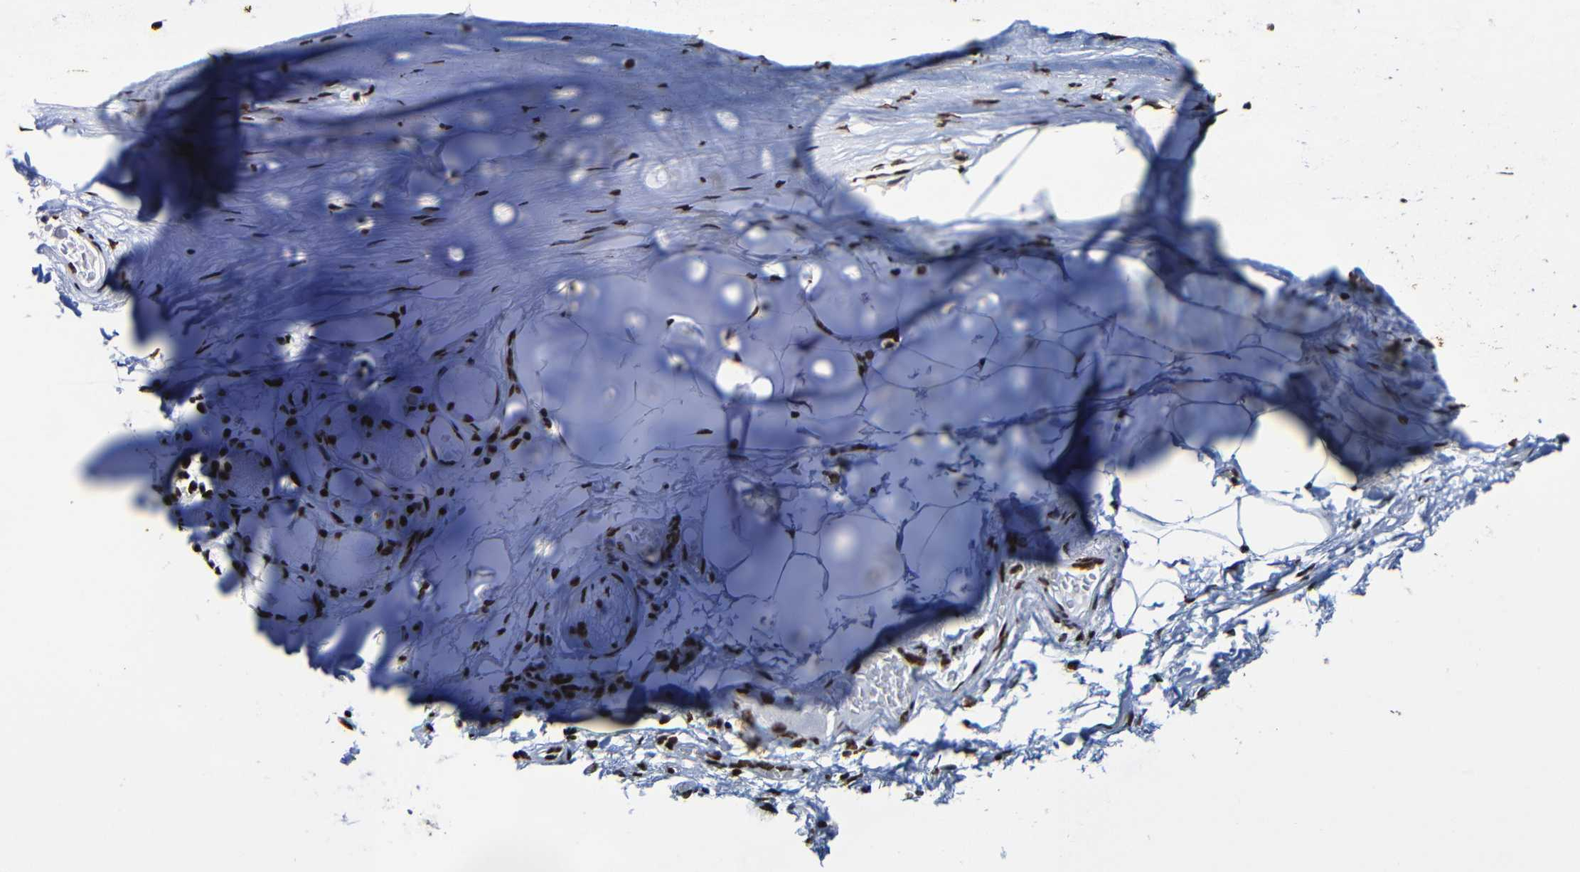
{"staining": {"intensity": "strong", "quantity": ">75%", "location": "nuclear"}, "tissue": "adipose tissue", "cell_type": "Adipocytes", "image_type": "normal", "snomed": [{"axis": "morphology", "description": "Normal tissue, NOS"}, {"axis": "topography", "description": "Cartilage tissue"}, {"axis": "topography", "description": "Bronchus"}], "caption": "IHC staining of normal adipose tissue, which displays high levels of strong nuclear staining in approximately >75% of adipocytes indicating strong nuclear protein positivity. The staining was performed using DAB (3,3'-diaminobenzidine) (brown) for protein detection and nuclei were counterstained in hematoxylin (blue).", "gene": "SRSF3", "patient": {"sex": "female", "age": 73}}